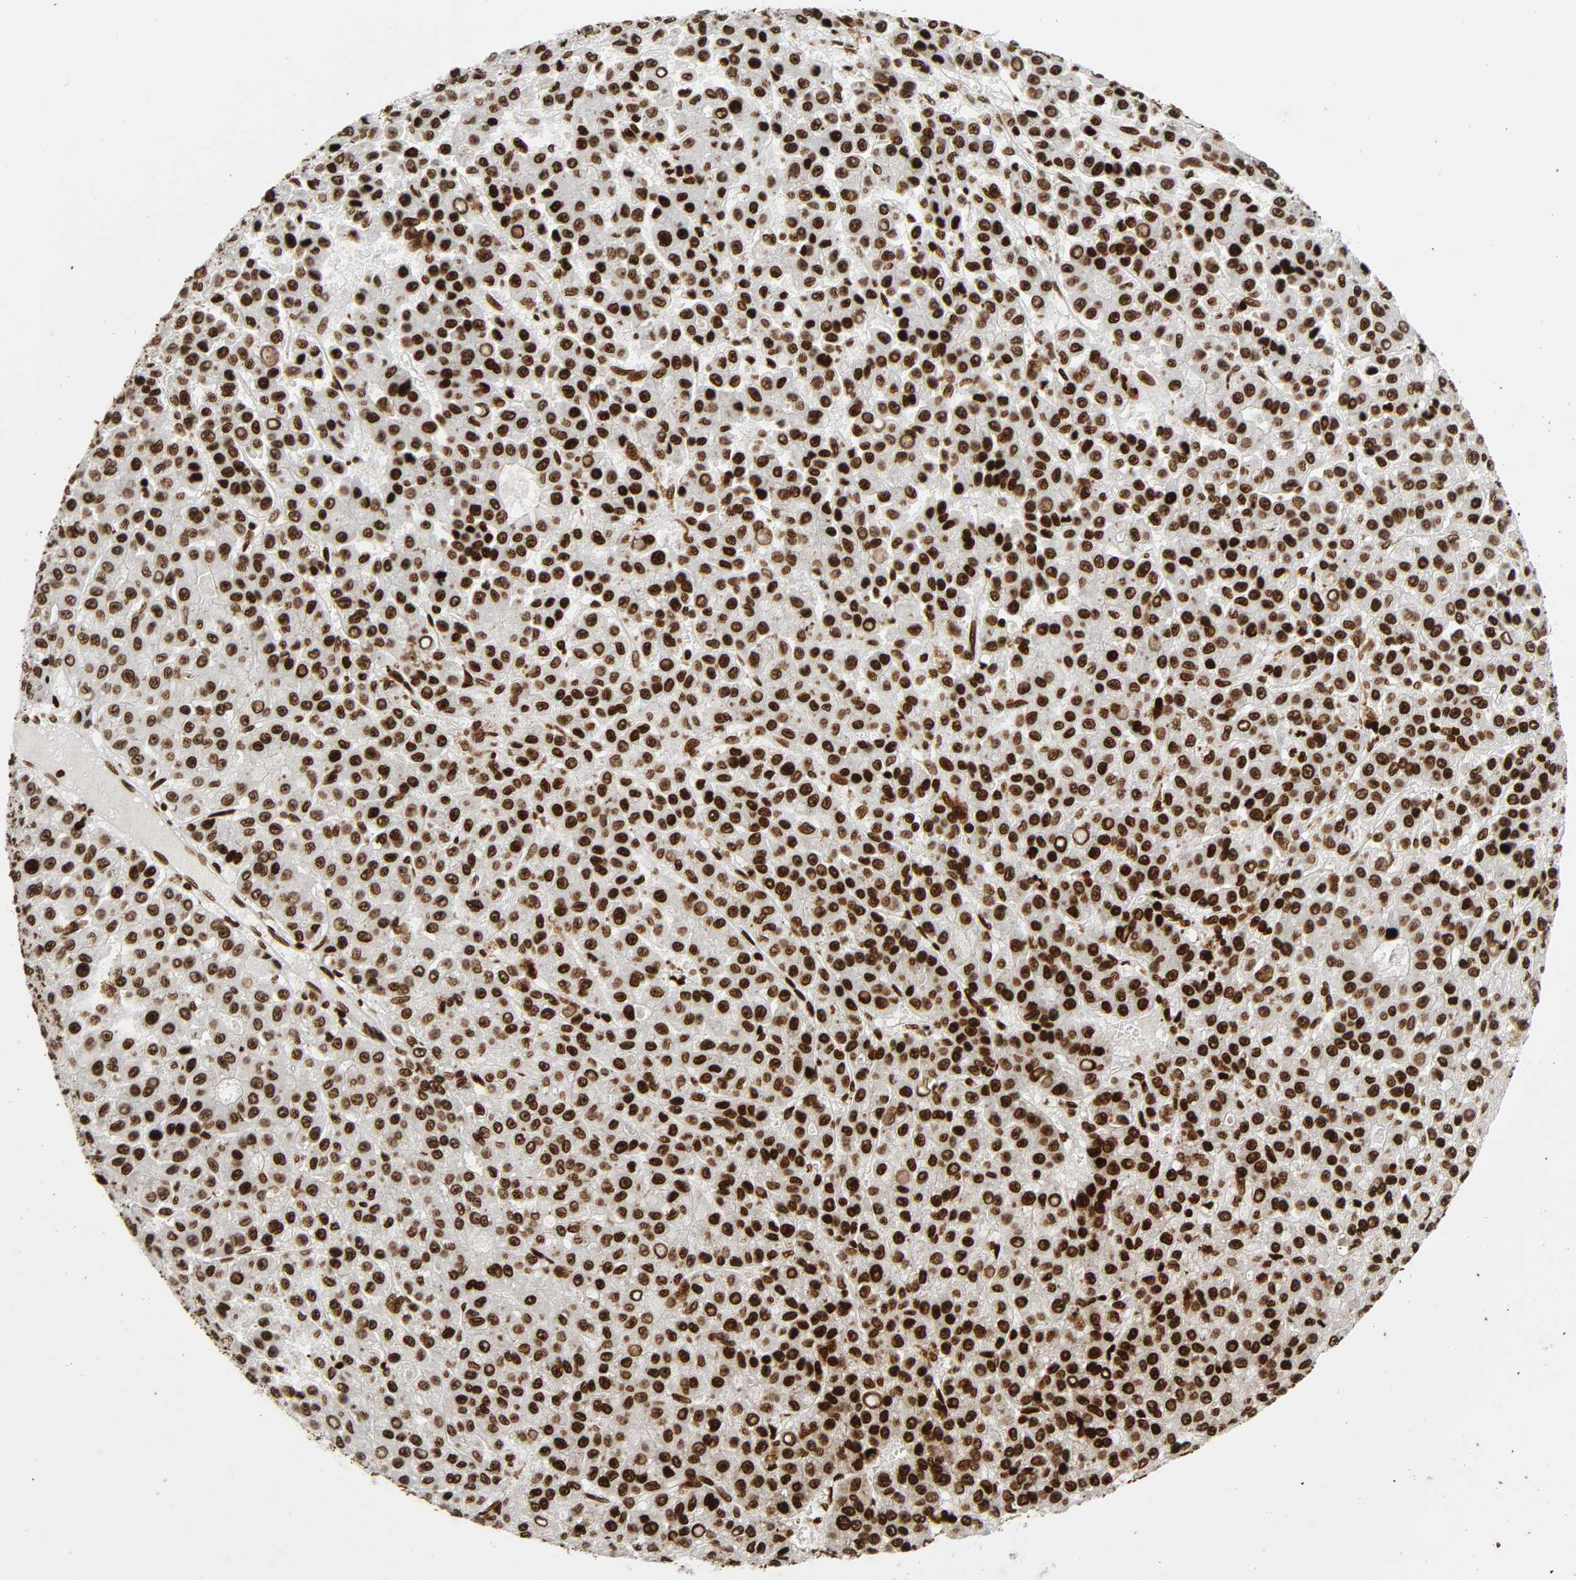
{"staining": {"intensity": "moderate", "quantity": ">75%", "location": "nuclear"}, "tissue": "liver cancer", "cell_type": "Tumor cells", "image_type": "cancer", "snomed": [{"axis": "morphology", "description": "Carcinoma, Hepatocellular, NOS"}, {"axis": "topography", "description": "Liver"}], "caption": "A brown stain labels moderate nuclear expression of a protein in human liver hepatocellular carcinoma tumor cells.", "gene": "RXRA", "patient": {"sex": "male", "age": 70}}